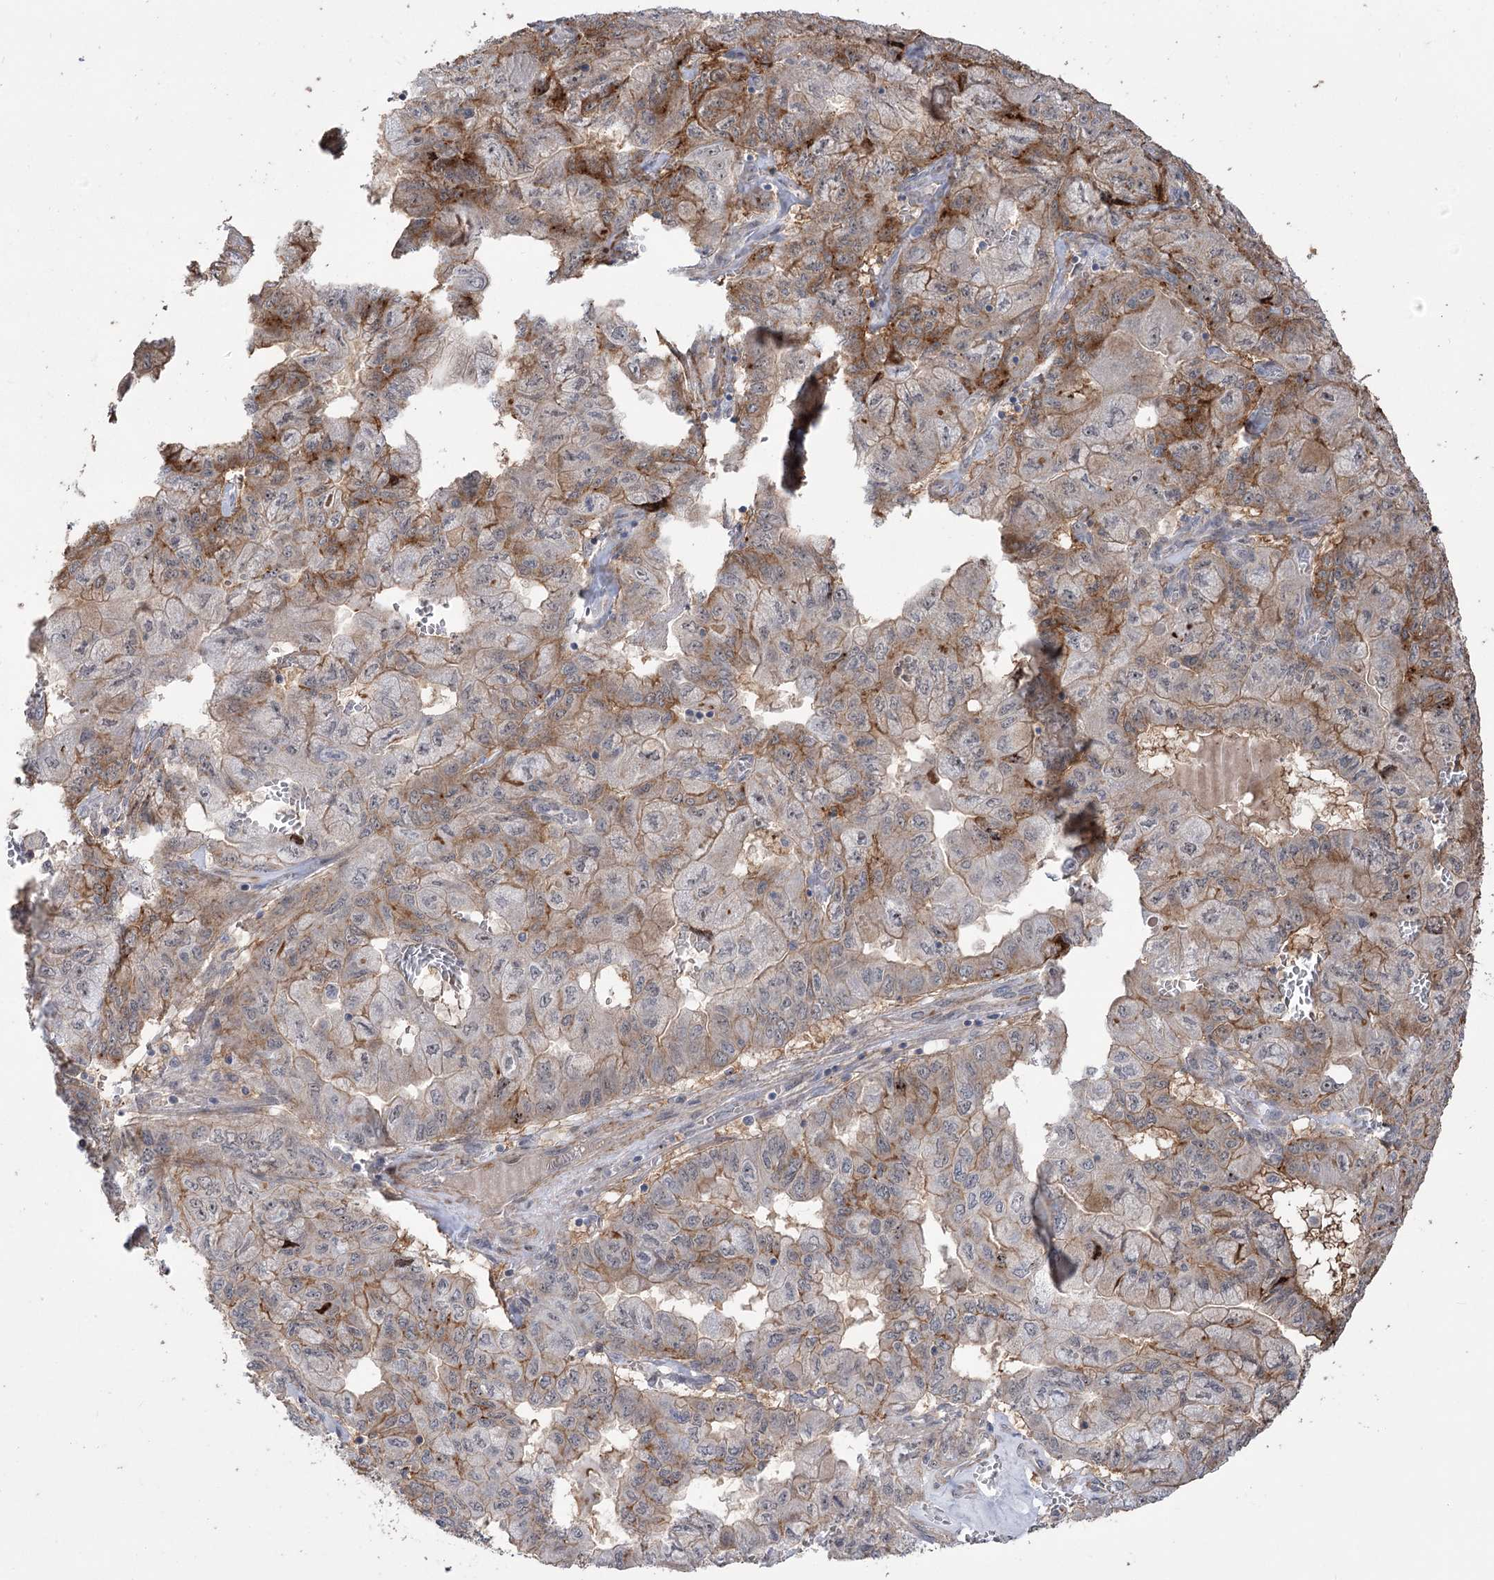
{"staining": {"intensity": "moderate", "quantity": "25%-75%", "location": "cytoplasmic/membranous"}, "tissue": "pancreatic cancer", "cell_type": "Tumor cells", "image_type": "cancer", "snomed": [{"axis": "morphology", "description": "Adenocarcinoma, NOS"}, {"axis": "topography", "description": "Pancreas"}], "caption": "Tumor cells exhibit medium levels of moderate cytoplasmic/membranous positivity in approximately 25%-75% of cells in pancreatic cancer (adenocarcinoma).", "gene": "ZSCAN23", "patient": {"sex": "male", "age": 51}}